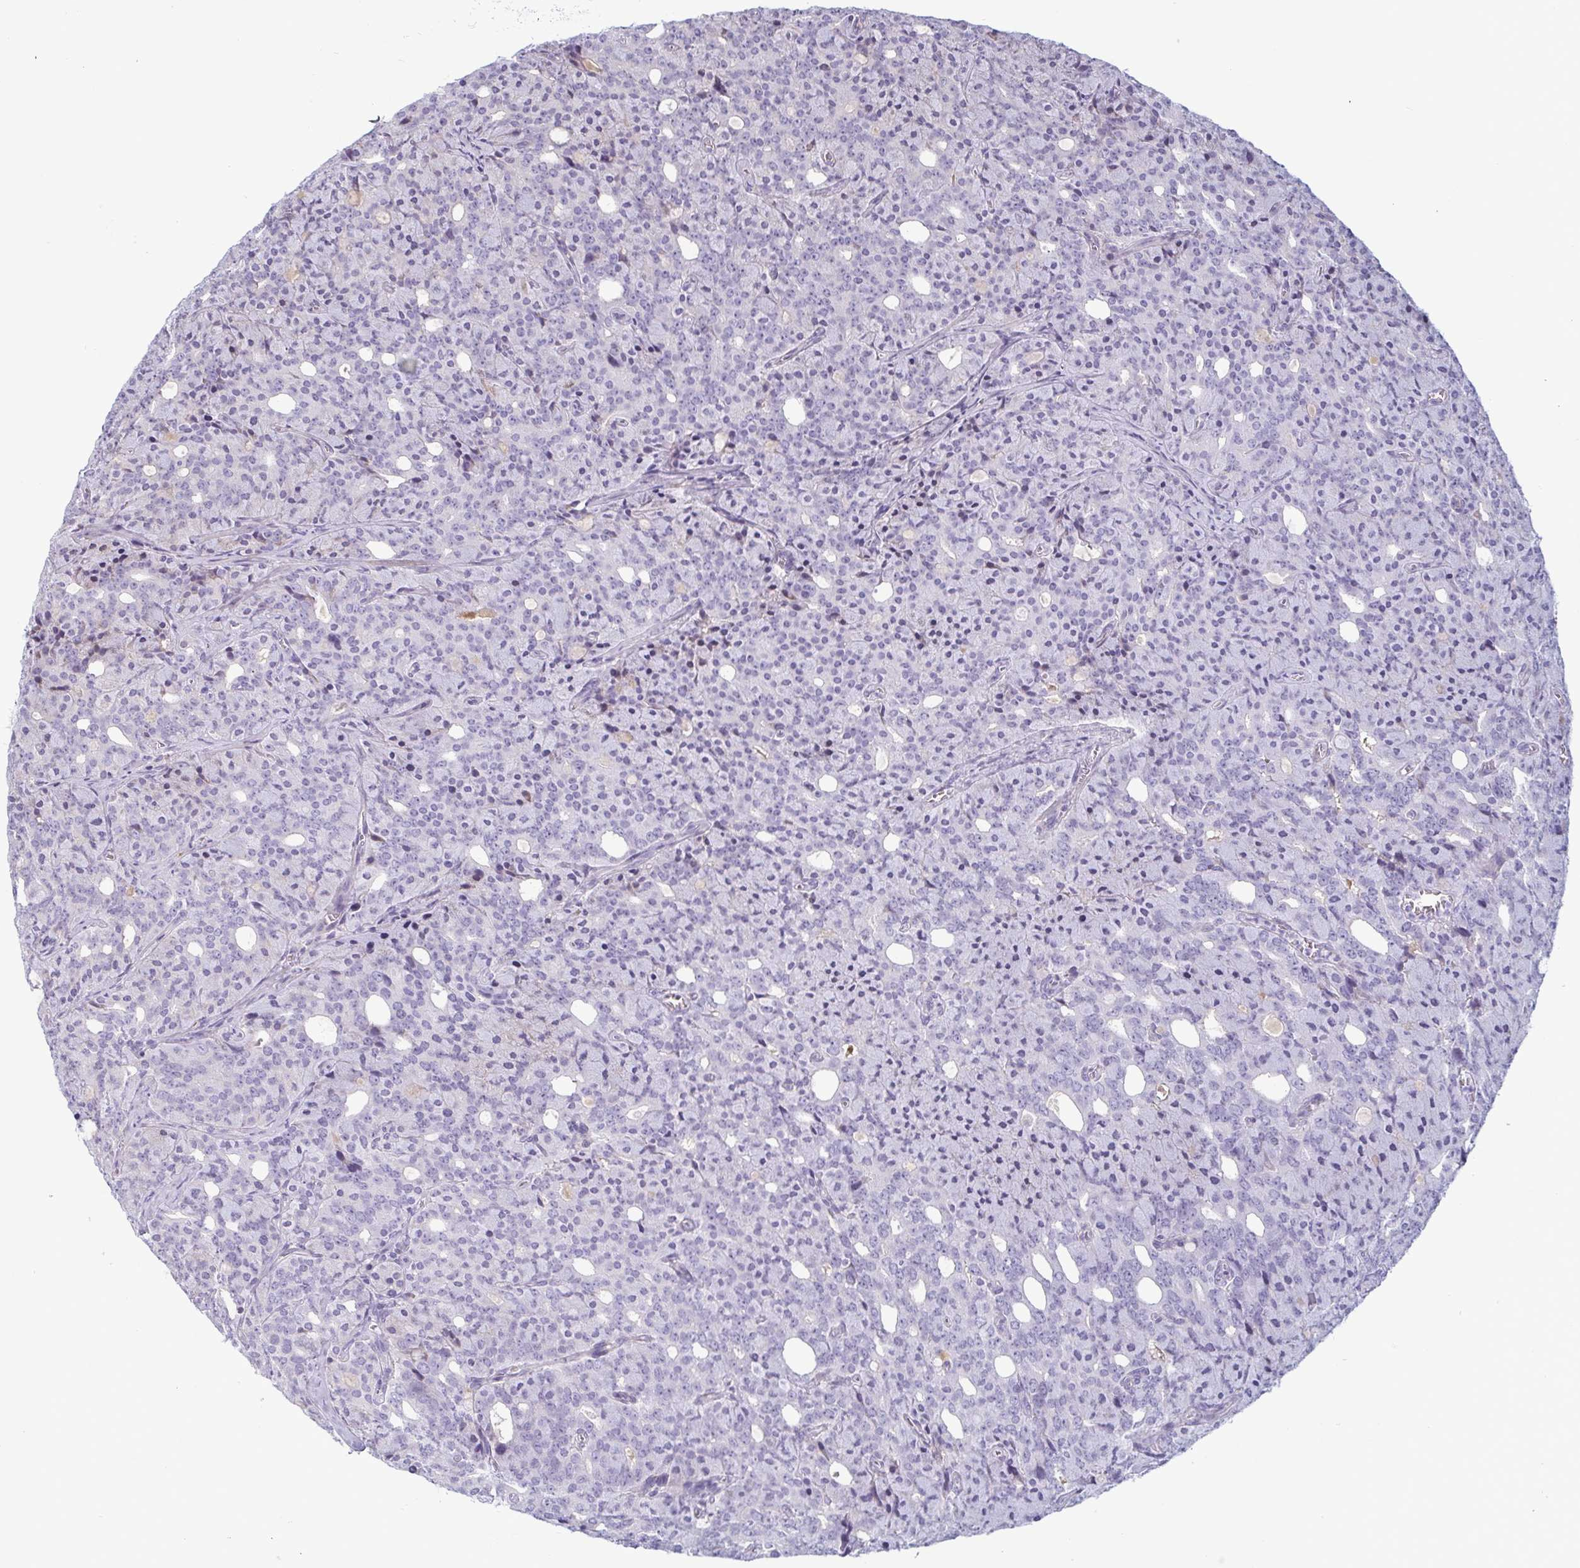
{"staining": {"intensity": "negative", "quantity": "none", "location": "none"}, "tissue": "prostate cancer", "cell_type": "Tumor cells", "image_type": "cancer", "snomed": [{"axis": "morphology", "description": "Adenocarcinoma, High grade"}, {"axis": "topography", "description": "Prostate"}], "caption": "There is no significant staining in tumor cells of adenocarcinoma (high-grade) (prostate).", "gene": "ECM1", "patient": {"sex": "male", "age": 84}}